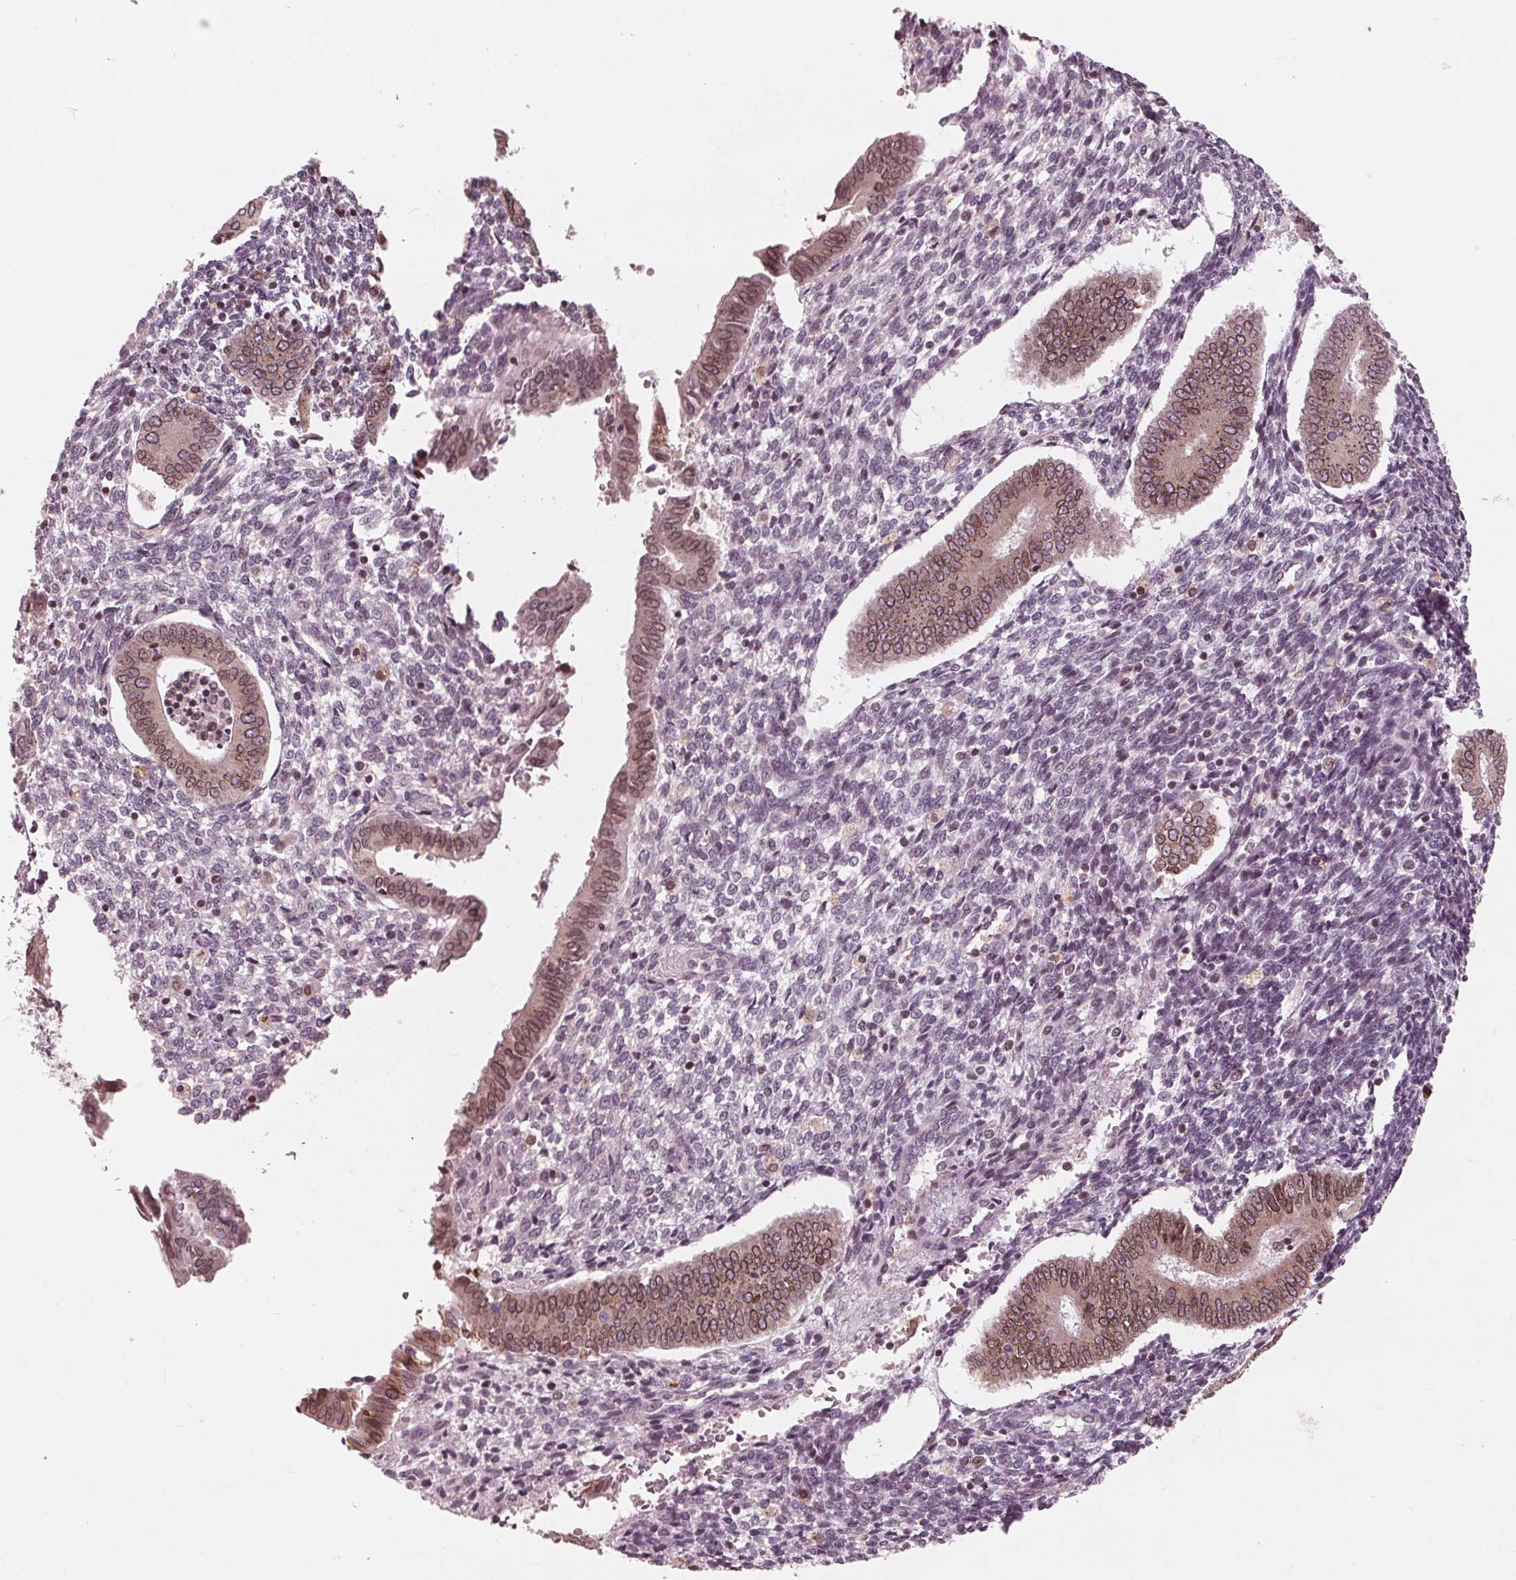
{"staining": {"intensity": "negative", "quantity": "none", "location": "none"}, "tissue": "endometrium", "cell_type": "Cells in endometrial stroma", "image_type": "normal", "snomed": [{"axis": "morphology", "description": "Normal tissue, NOS"}, {"axis": "topography", "description": "Endometrium"}], "caption": "IHC of normal endometrium exhibits no positivity in cells in endometrial stroma. (Brightfield microscopy of DAB immunohistochemistry (IHC) at high magnification).", "gene": "NUP210", "patient": {"sex": "female", "age": 40}}